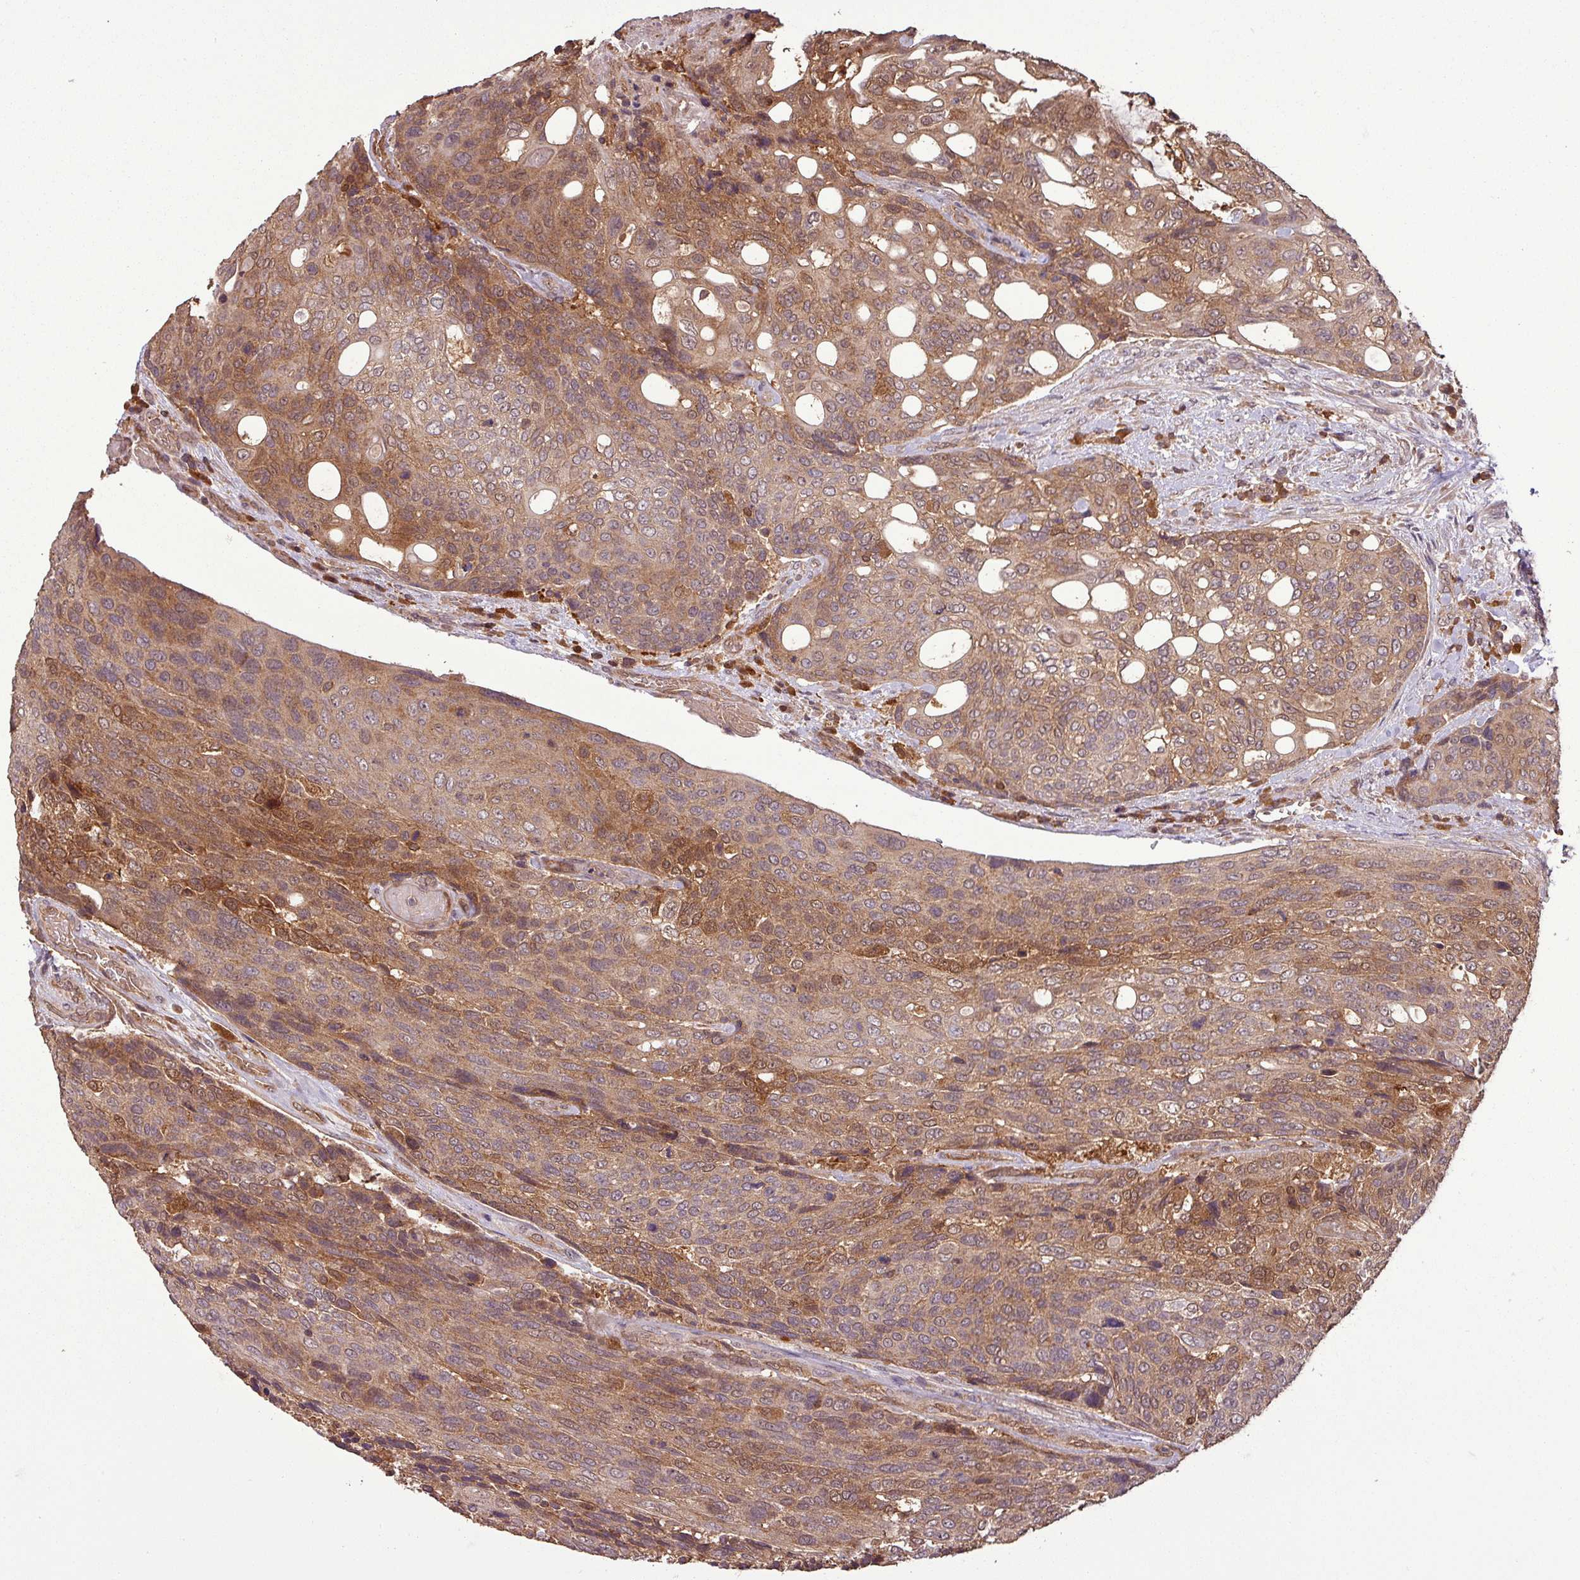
{"staining": {"intensity": "moderate", "quantity": ">75%", "location": "cytoplasmic/membranous"}, "tissue": "urothelial cancer", "cell_type": "Tumor cells", "image_type": "cancer", "snomed": [{"axis": "morphology", "description": "Urothelial carcinoma, High grade"}, {"axis": "topography", "description": "Urinary bladder"}], "caption": "Urothelial cancer tissue displays moderate cytoplasmic/membranous staining in about >75% of tumor cells, visualized by immunohistochemistry.", "gene": "NT5C3A", "patient": {"sex": "female", "age": 70}}